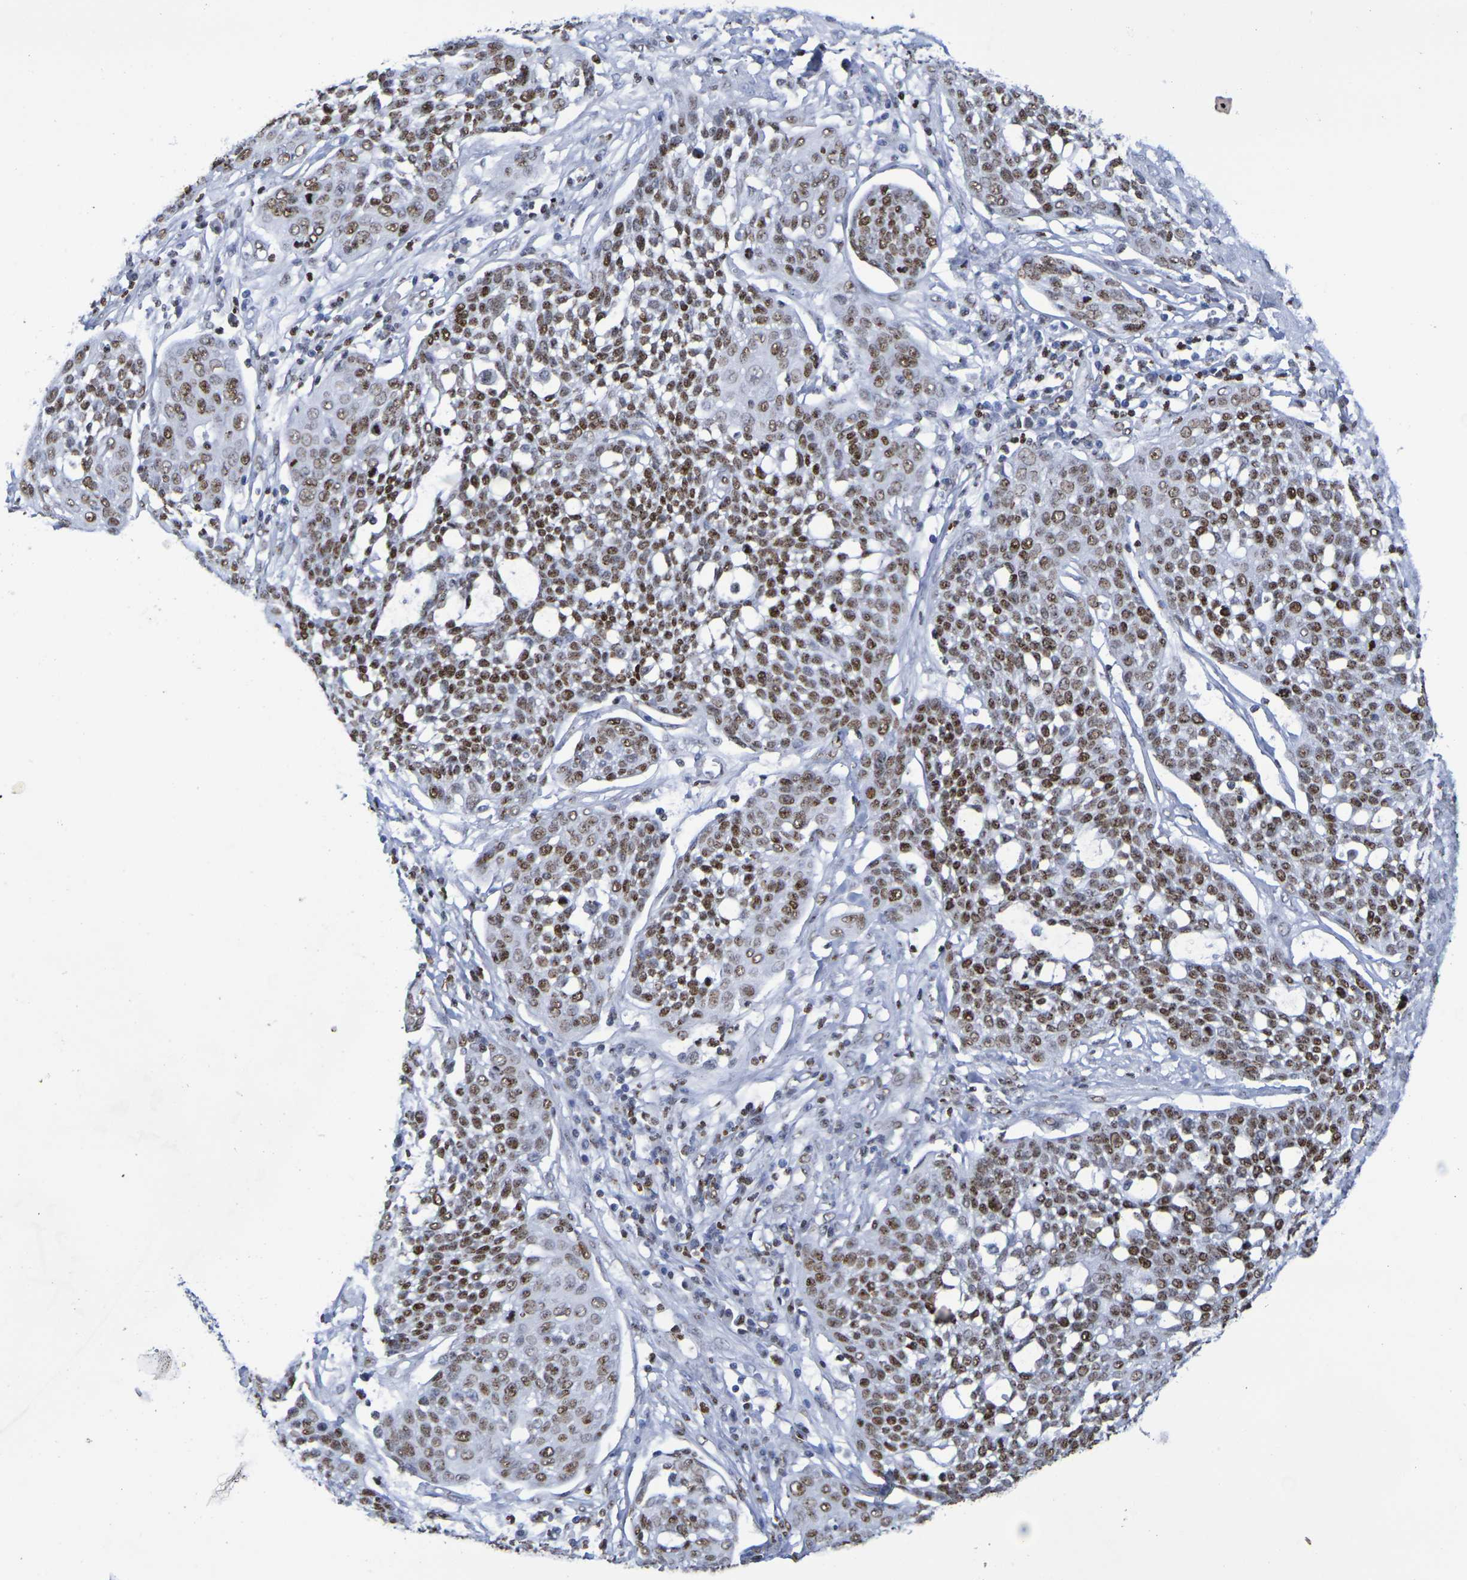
{"staining": {"intensity": "moderate", "quantity": ">75%", "location": "nuclear"}, "tissue": "cervical cancer", "cell_type": "Tumor cells", "image_type": "cancer", "snomed": [{"axis": "morphology", "description": "Squamous cell carcinoma, NOS"}, {"axis": "topography", "description": "Cervix"}], "caption": "DAB immunohistochemical staining of human cervical cancer shows moderate nuclear protein expression in approximately >75% of tumor cells. (Stains: DAB in brown, nuclei in blue, Microscopy: brightfield microscopy at high magnification).", "gene": "H1-5", "patient": {"sex": "female", "age": 34}}